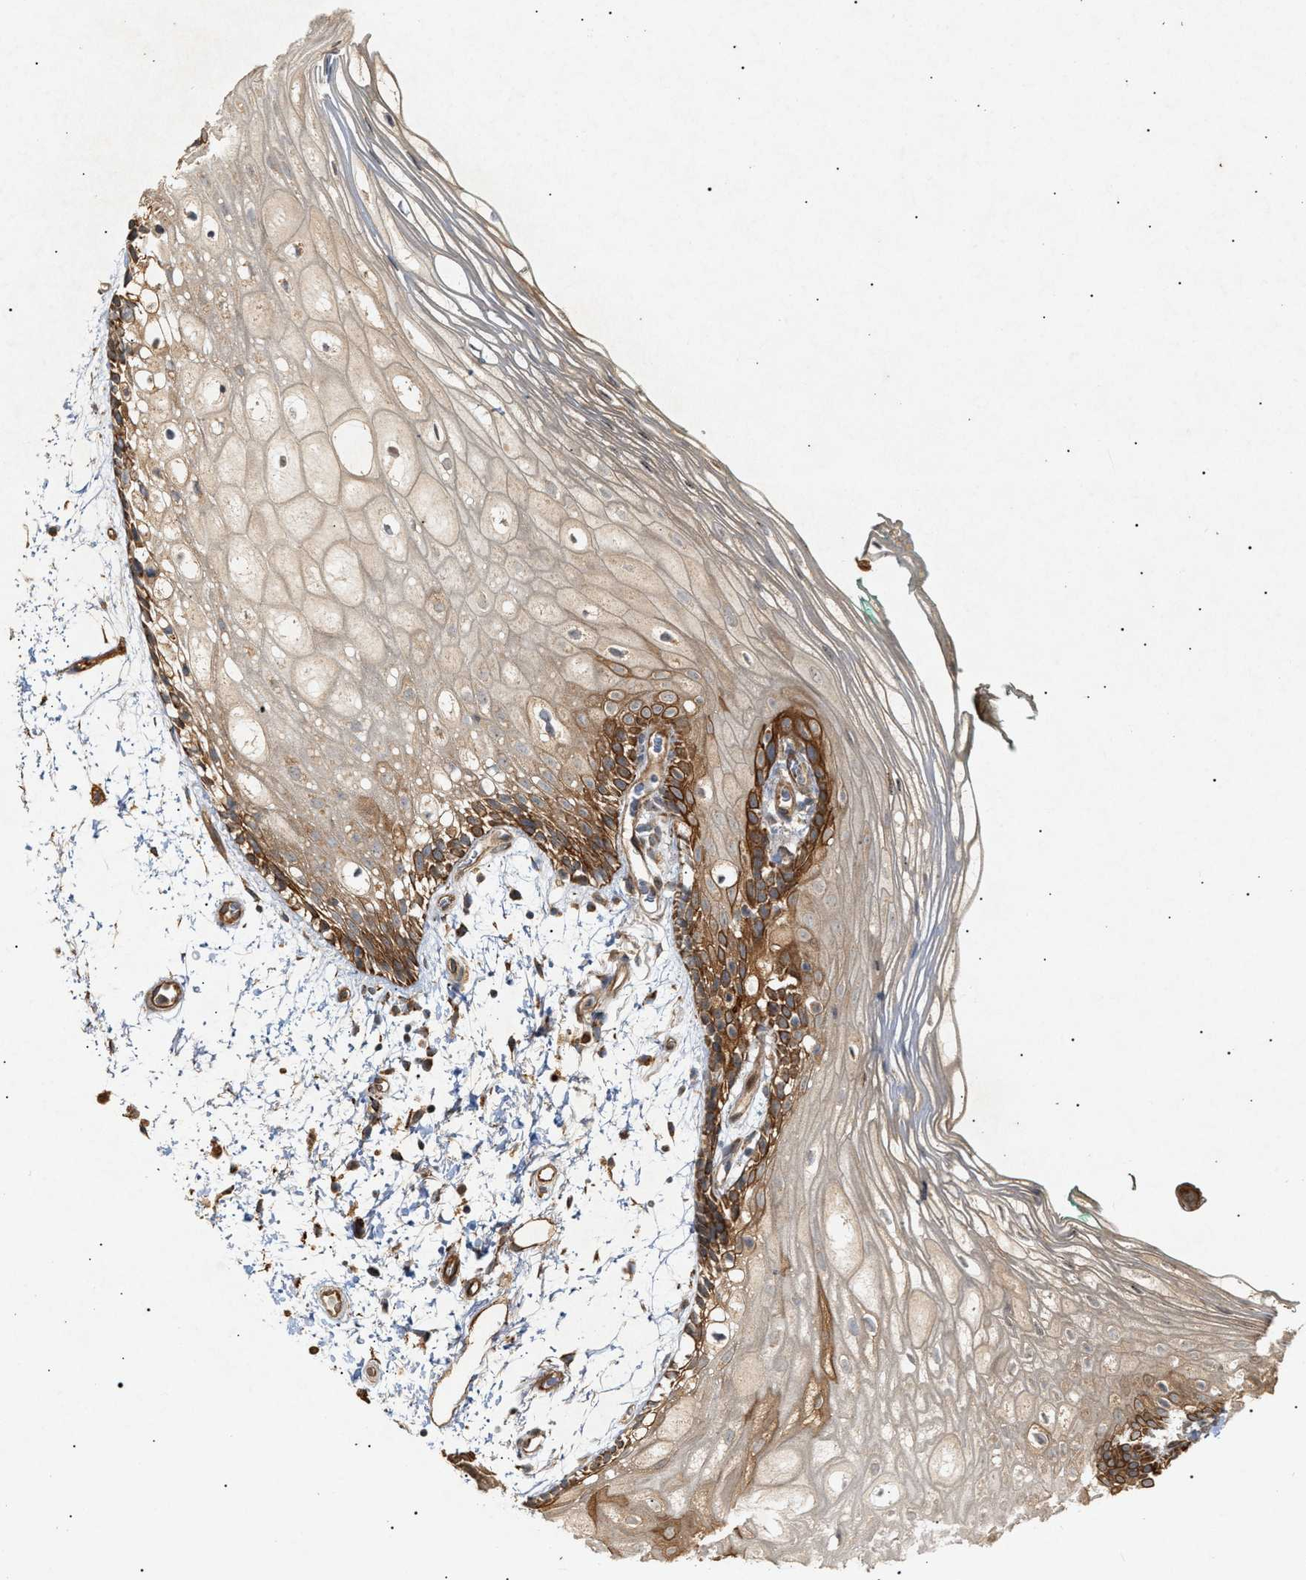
{"staining": {"intensity": "strong", "quantity": "25%-75%", "location": "cytoplasmic/membranous"}, "tissue": "oral mucosa", "cell_type": "Squamous epithelial cells", "image_type": "normal", "snomed": [{"axis": "morphology", "description": "Normal tissue, NOS"}, {"axis": "topography", "description": "Skeletal muscle"}, {"axis": "topography", "description": "Oral tissue"}, {"axis": "topography", "description": "Peripheral nerve tissue"}], "caption": "DAB (3,3'-diaminobenzidine) immunohistochemical staining of normal human oral mucosa shows strong cytoplasmic/membranous protein positivity in about 25%-75% of squamous epithelial cells.", "gene": "MTCH1", "patient": {"sex": "female", "age": 84}}